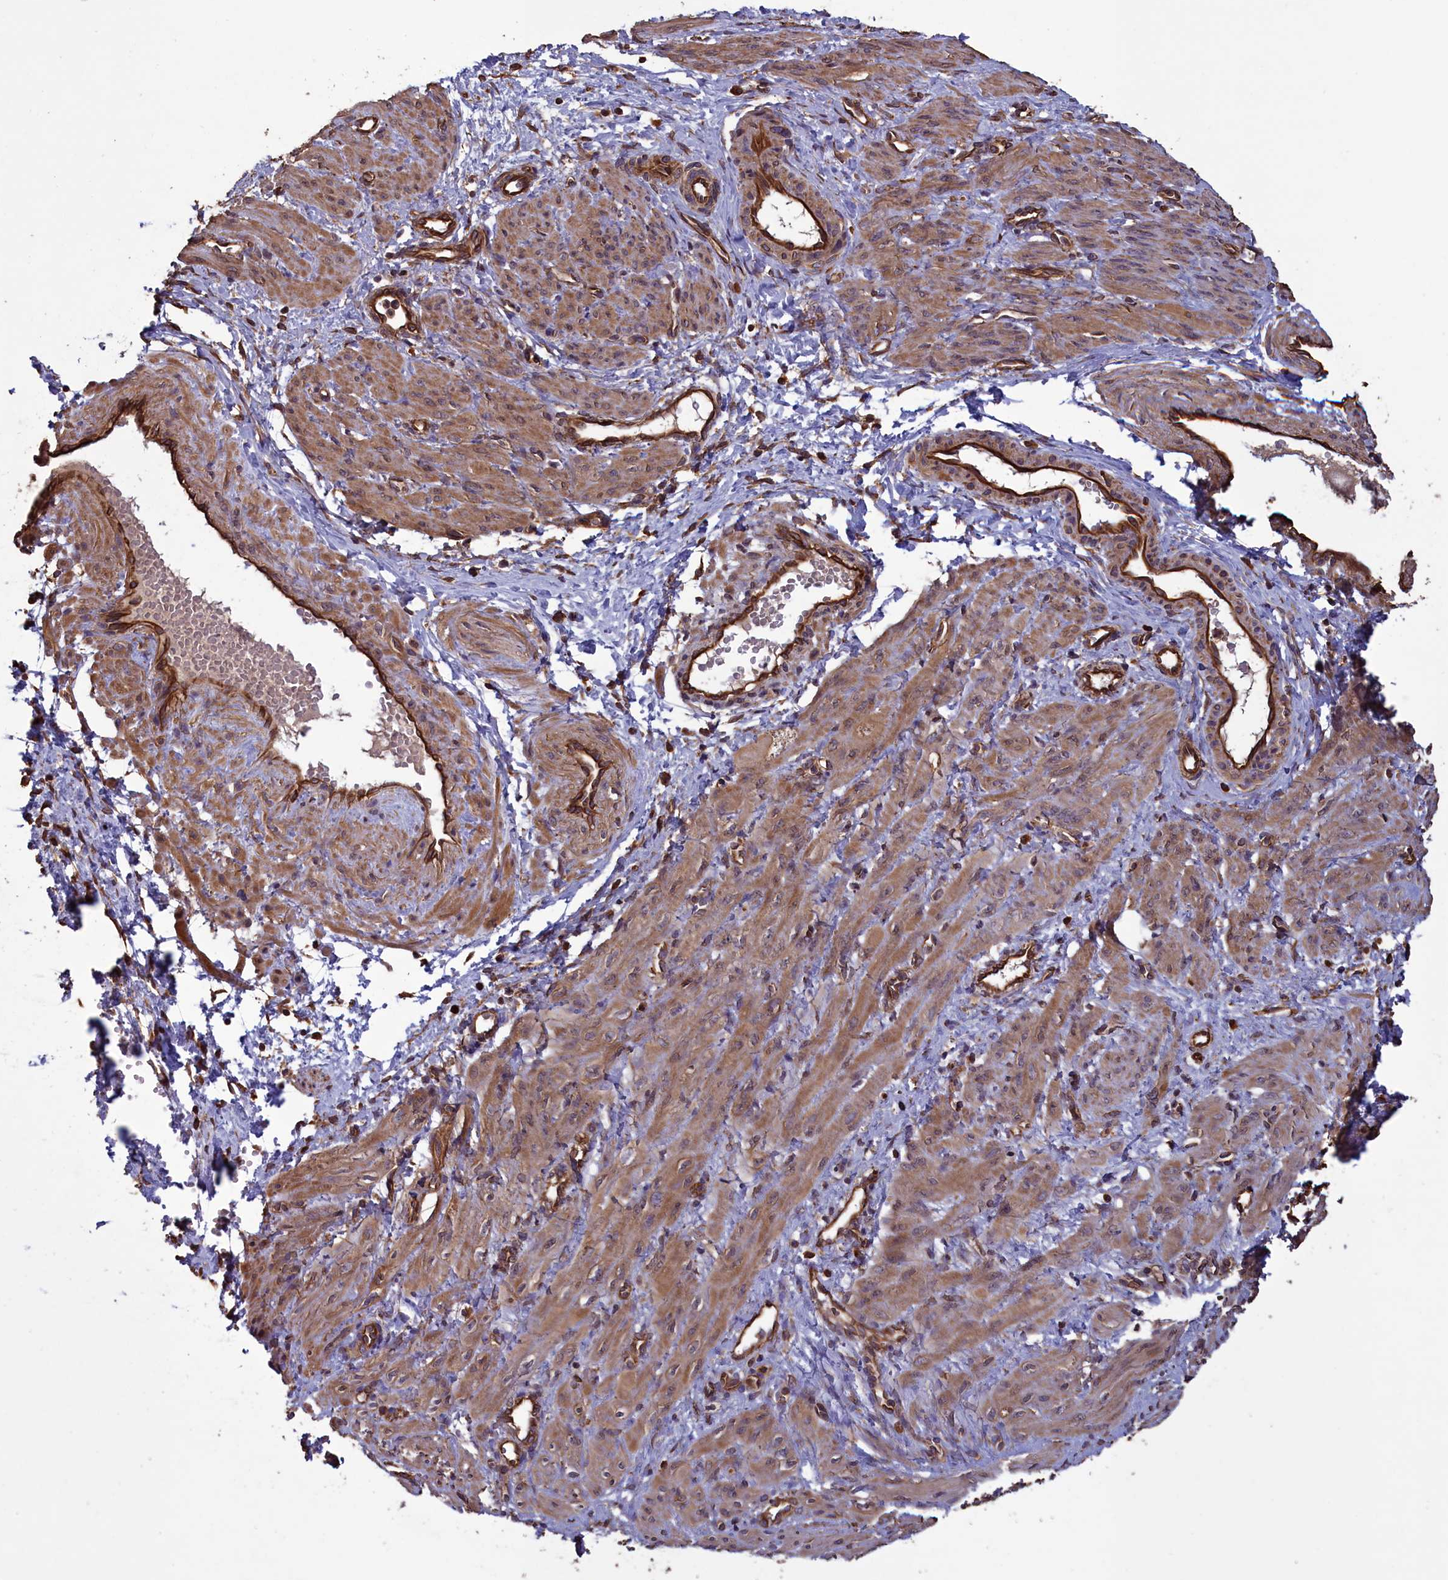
{"staining": {"intensity": "strong", "quantity": ">75%", "location": "cytoplasmic/membranous"}, "tissue": "smooth muscle", "cell_type": "Smooth muscle cells", "image_type": "normal", "snomed": [{"axis": "morphology", "description": "Normal tissue, NOS"}, {"axis": "topography", "description": "Endometrium"}], "caption": "This micrograph displays IHC staining of benign human smooth muscle, with high strong cytoplasmic/membranous expression in about >75% of smooth muscle cells.", "gene": "DAPK3", "patient": {"sex": "female", "age": 33}}